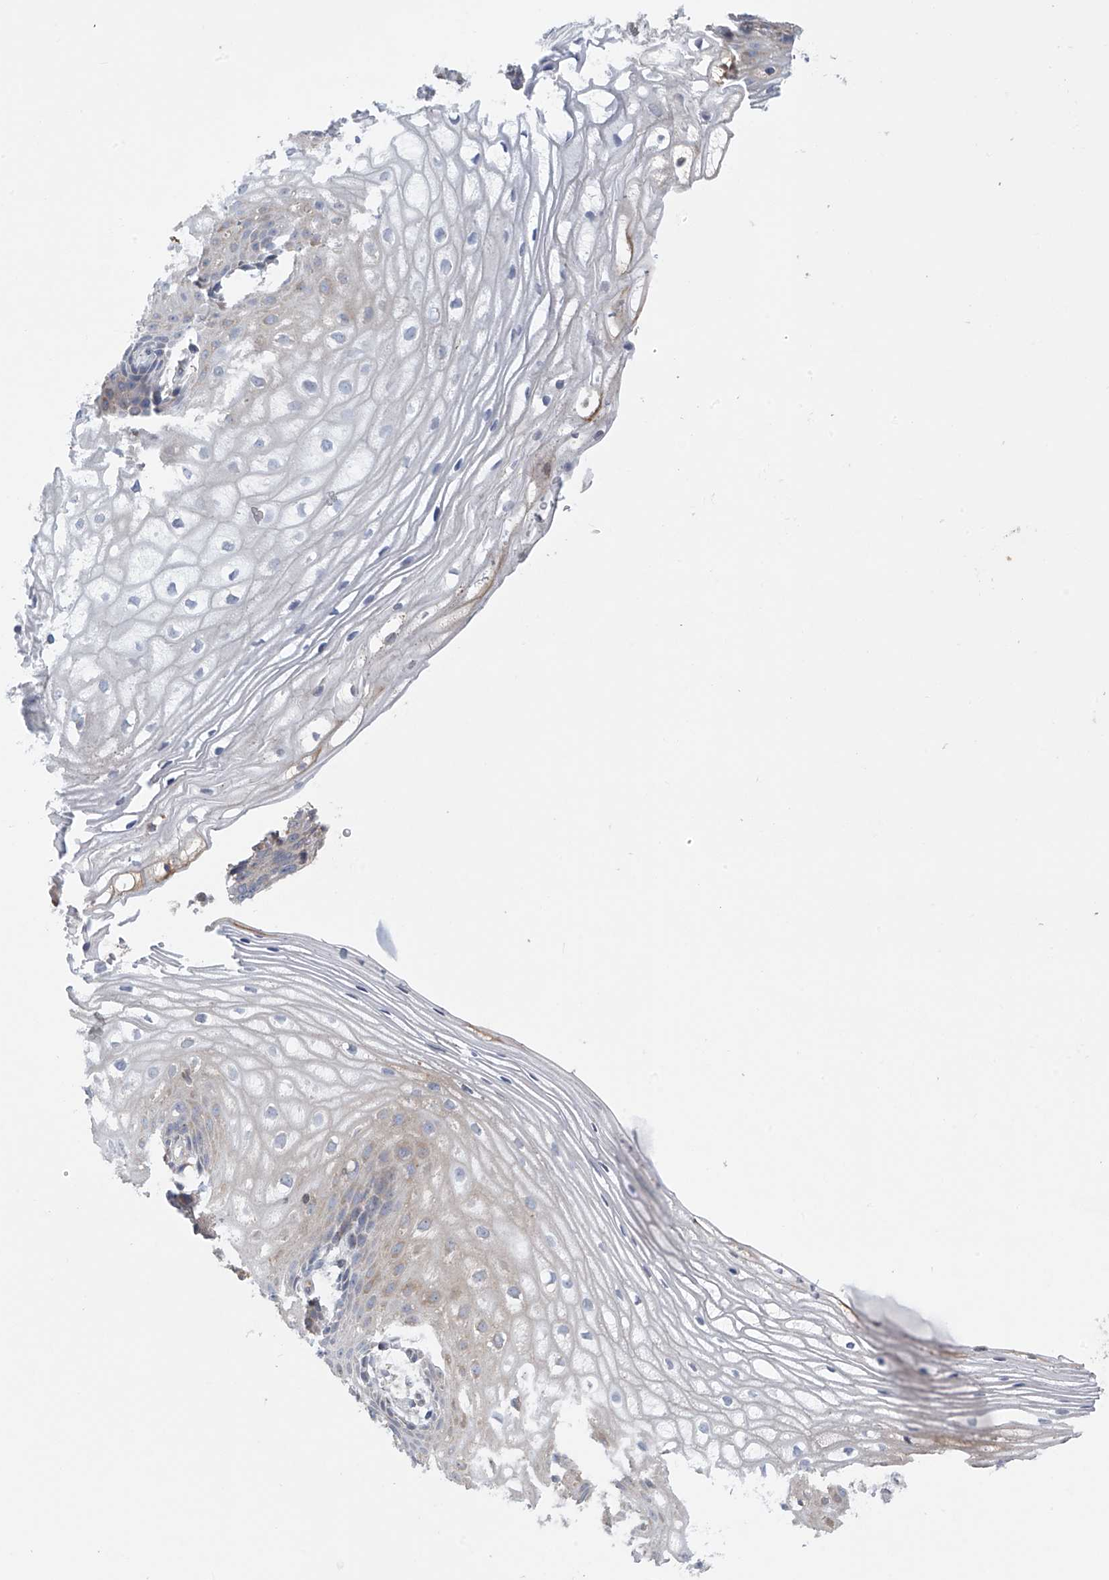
{"staining": {"intensity": "negative", "quantity": "none", "location": "none"}, "tissue": "vagina", "cell_type": "Squamous epithelial cells", "image_type": "normal", "snomed": [{"axis": "morphology", "description": "Normal tissue, NOS"}, {"axis": "topography", "description": "Vagina"}], "caption": "Immunohistochemistry of unremarkable vagina reveals no expression in squamous epithelial cells. (DAB (3,3'-diaminobenzidine) immunohistochemistry (IHC) with hematoxylin counter stain).", "gene": "SLCO4A1", "patient": {"sex": "female", "age": 60}}